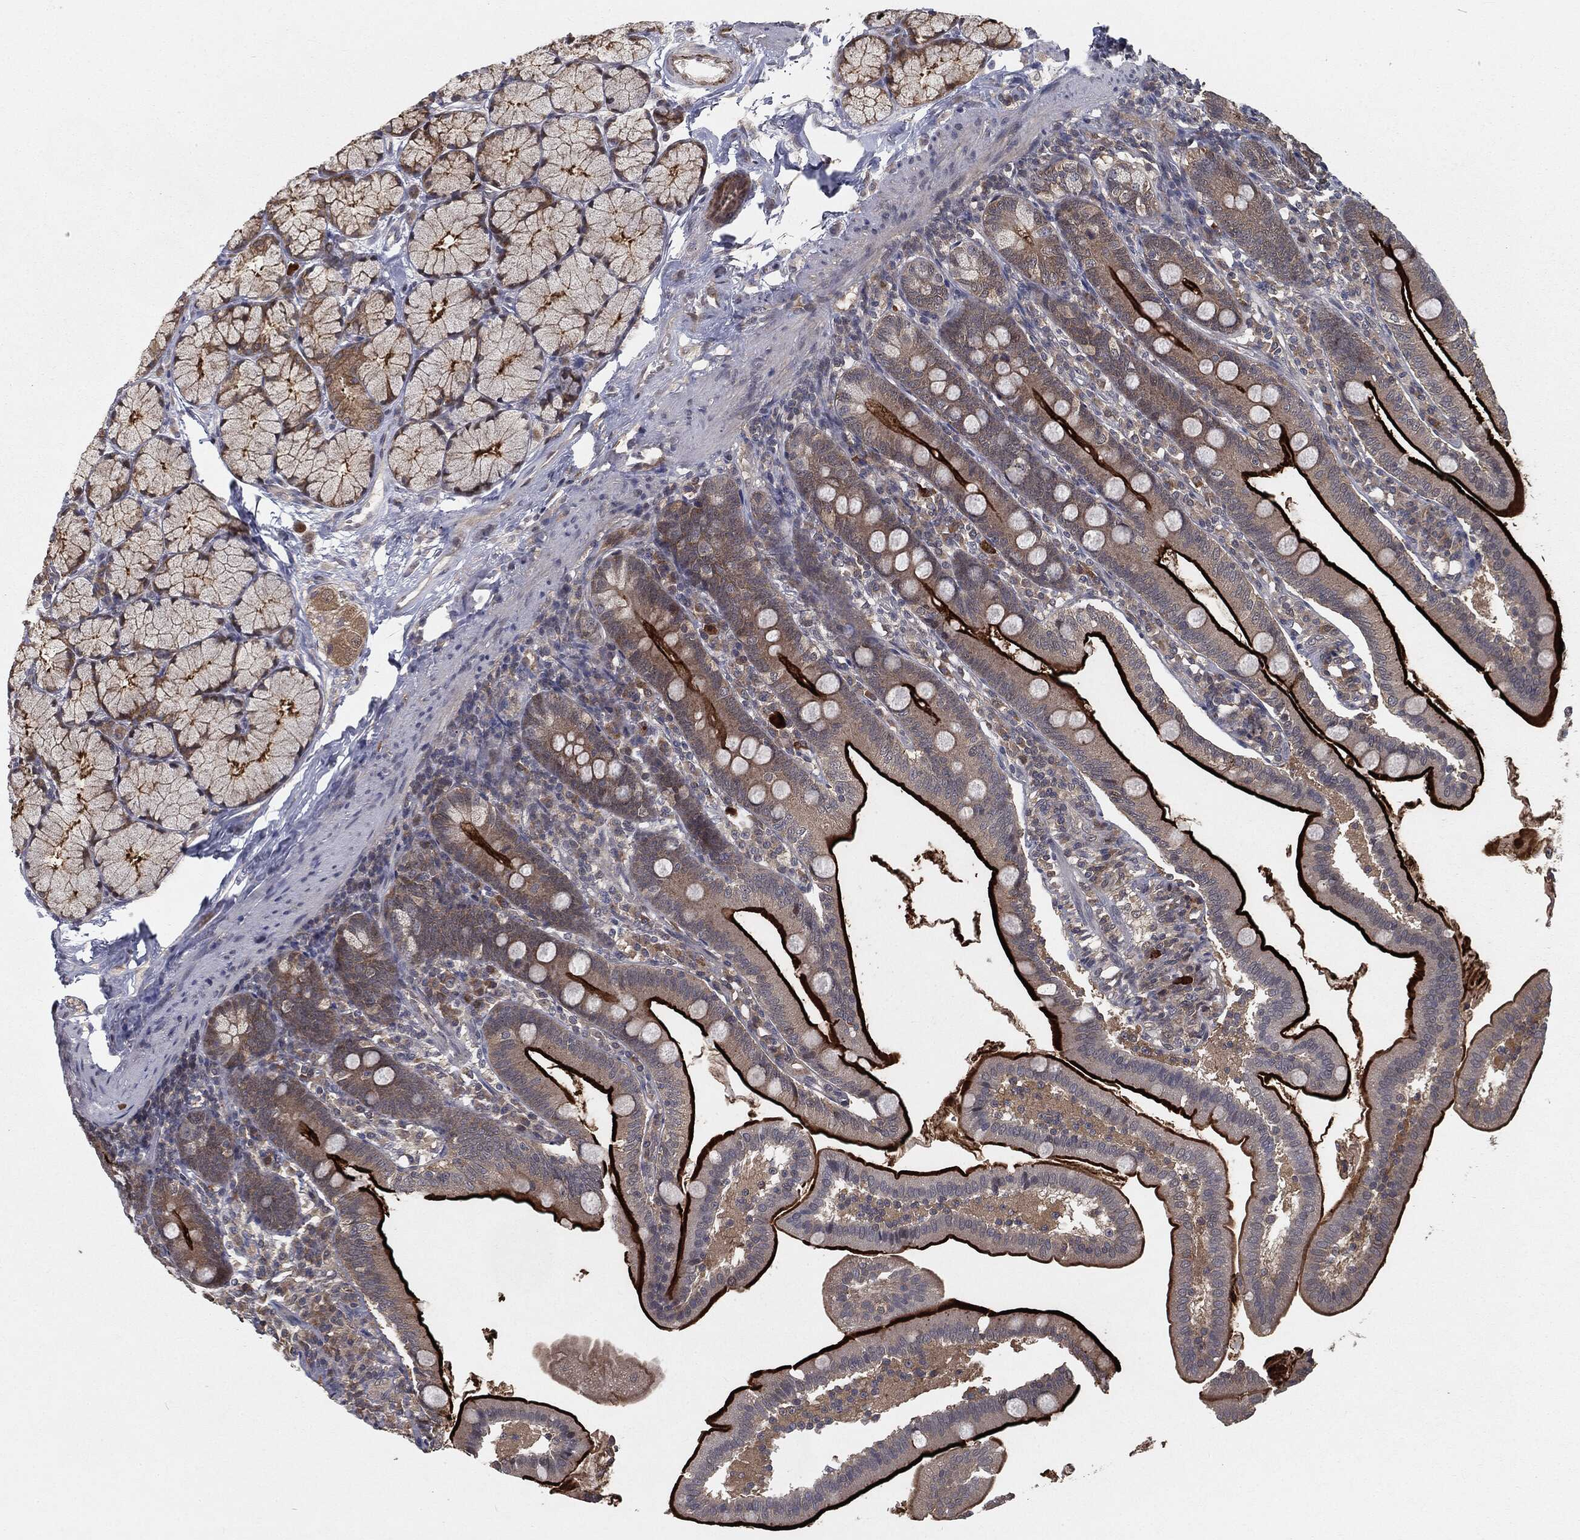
{"staining": {"intensity": "strong", "quantity": "25%-75%", "location": "cytoplasmic/membranous"}, "tissue": "duodenum", "cell_type": "Glandular cells", "image_type": "normal", "snomed": [{"axis": "morphology", "description": "Normal tissue, NOS"}, {"axis": "topography", "description": "Duodenum"}], "caption": "Duodenum stained with DAB (3,3'-diaminobenzidine) immunohistochemistry (IHC) exhibits high levels of strong cytoplasmic/membranous expression in approximately 25%-75% of glandular cells. The staining is performed using DAB (3,3'-diaminobenzidine) brown chromogen to label protein expression. The nuclei are counter-stained blue using hematoxylin.", "gene": "FBXO7", "patient": {"sex": "female", "age": 67}}